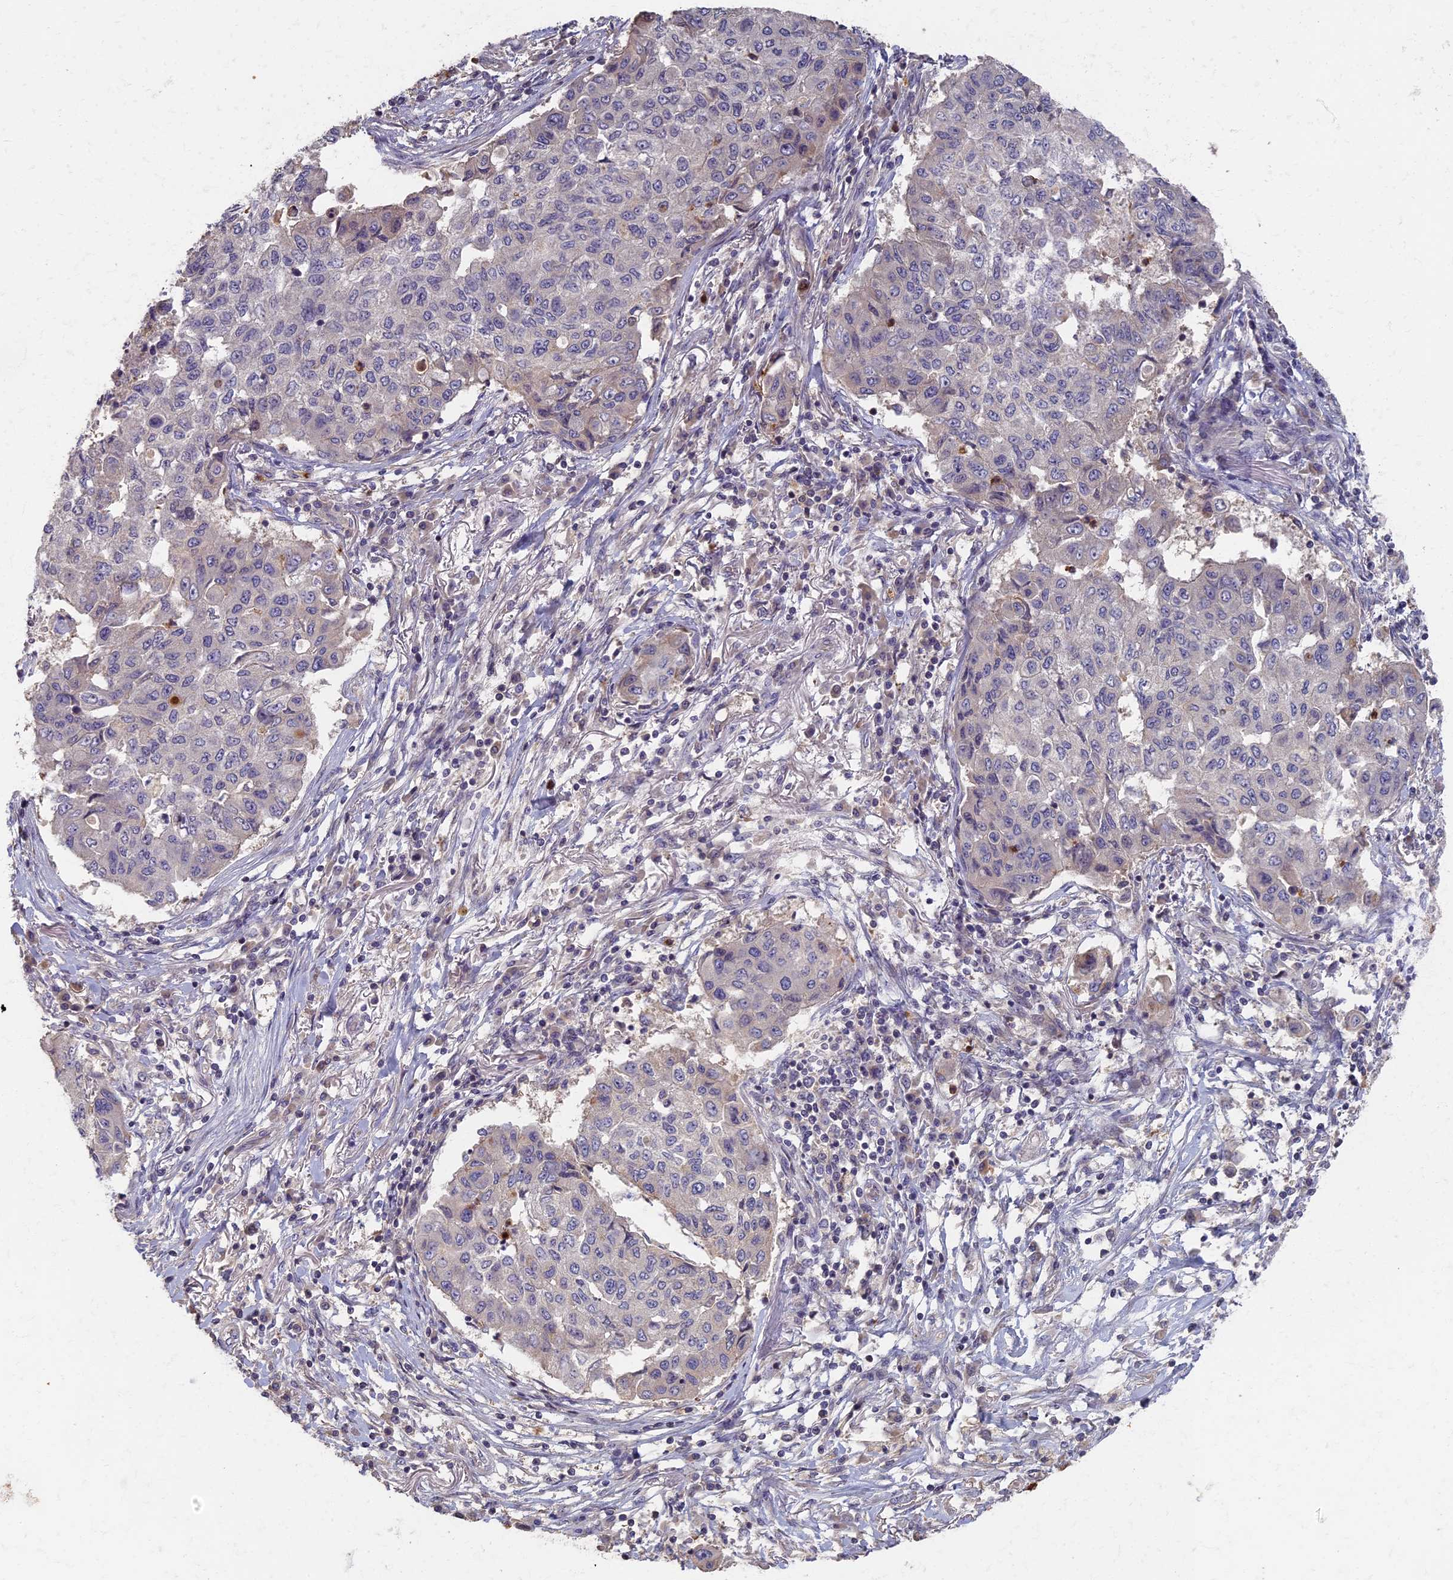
{"staining": {"intensity": "negative", "quantity": "none", "location": "none"}, "tissue": "lung cancer", "cell_type": "Tumor cells", "image_type": "cancer", "snomed": [{"axis": "morphology", "description": "Squamous cell carcinoma, NOS"}, {"axis": "topography", "description": "Lung"}], "caption": "Immunohistochemistry image of human lung squamous cell carcinoma stained for a protein (brown), which shows no expression in tumor cells. (DAB (3,3'-diaminobenzidine) immunohistochemistry (IHC) visualized using brightfield microscopy, high magnification).", "gene": "AP4E1", "patient": {"sex": "male", "age": 74}}